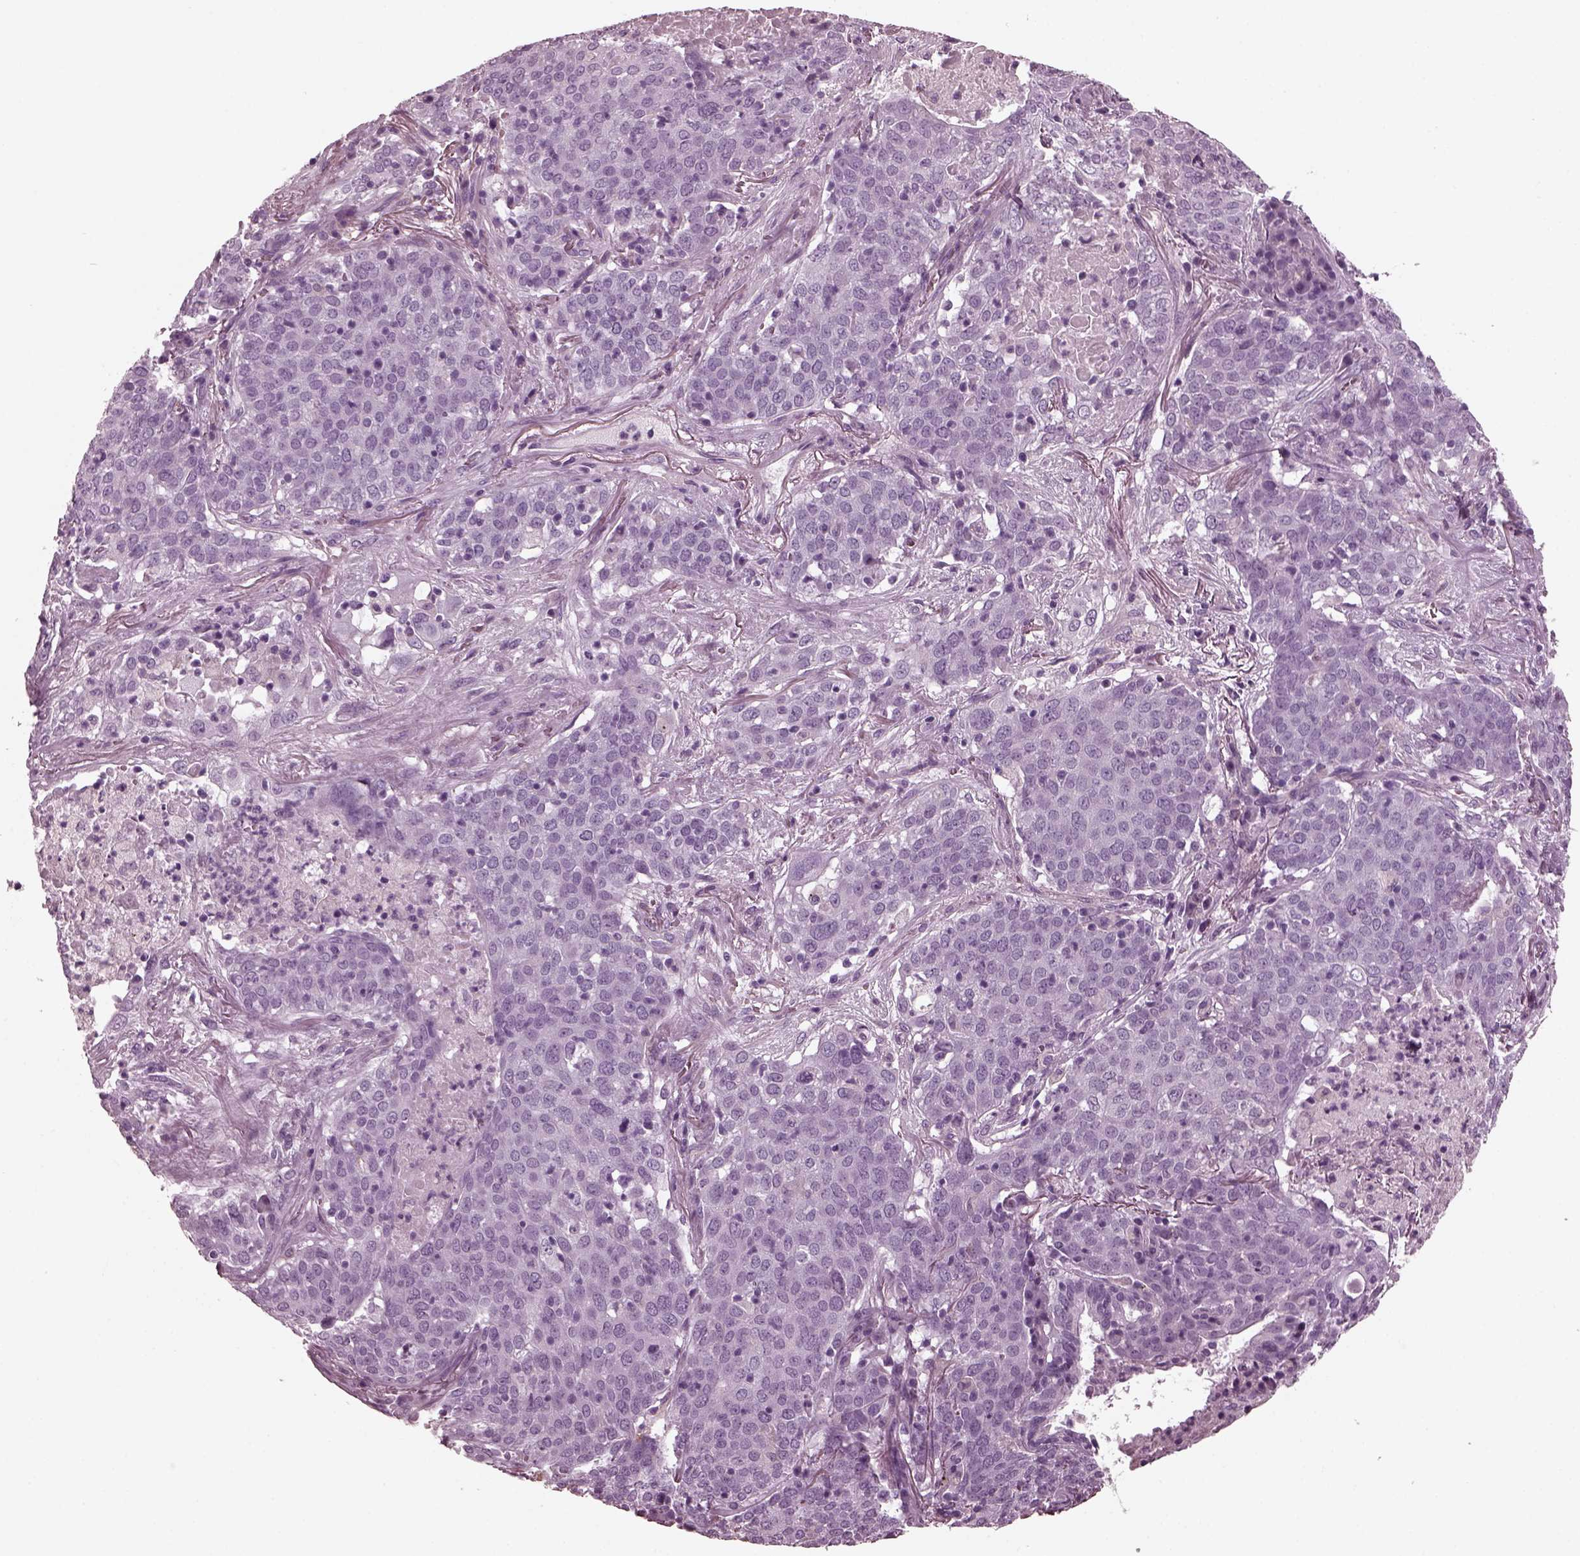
{"staining": {"intensity": "negative", "quantity": "none", "location": "none"}, "tissue": "lung cancer", "cell_type": "Tumor cells", "image_type": "cancer", "snomed": [{"axis": "morphology", "description": "Squamous cell carcinoma, NOS"}, {"axis": "topography", "description": "Lung"}], "caption": "Immunohistochemistry micrograph of human lung cancer stained for a protein (brown), which reveals no positivity in tumor cells.", "gene": "CGA", "patient": {"sex": "male", "age": 82}}